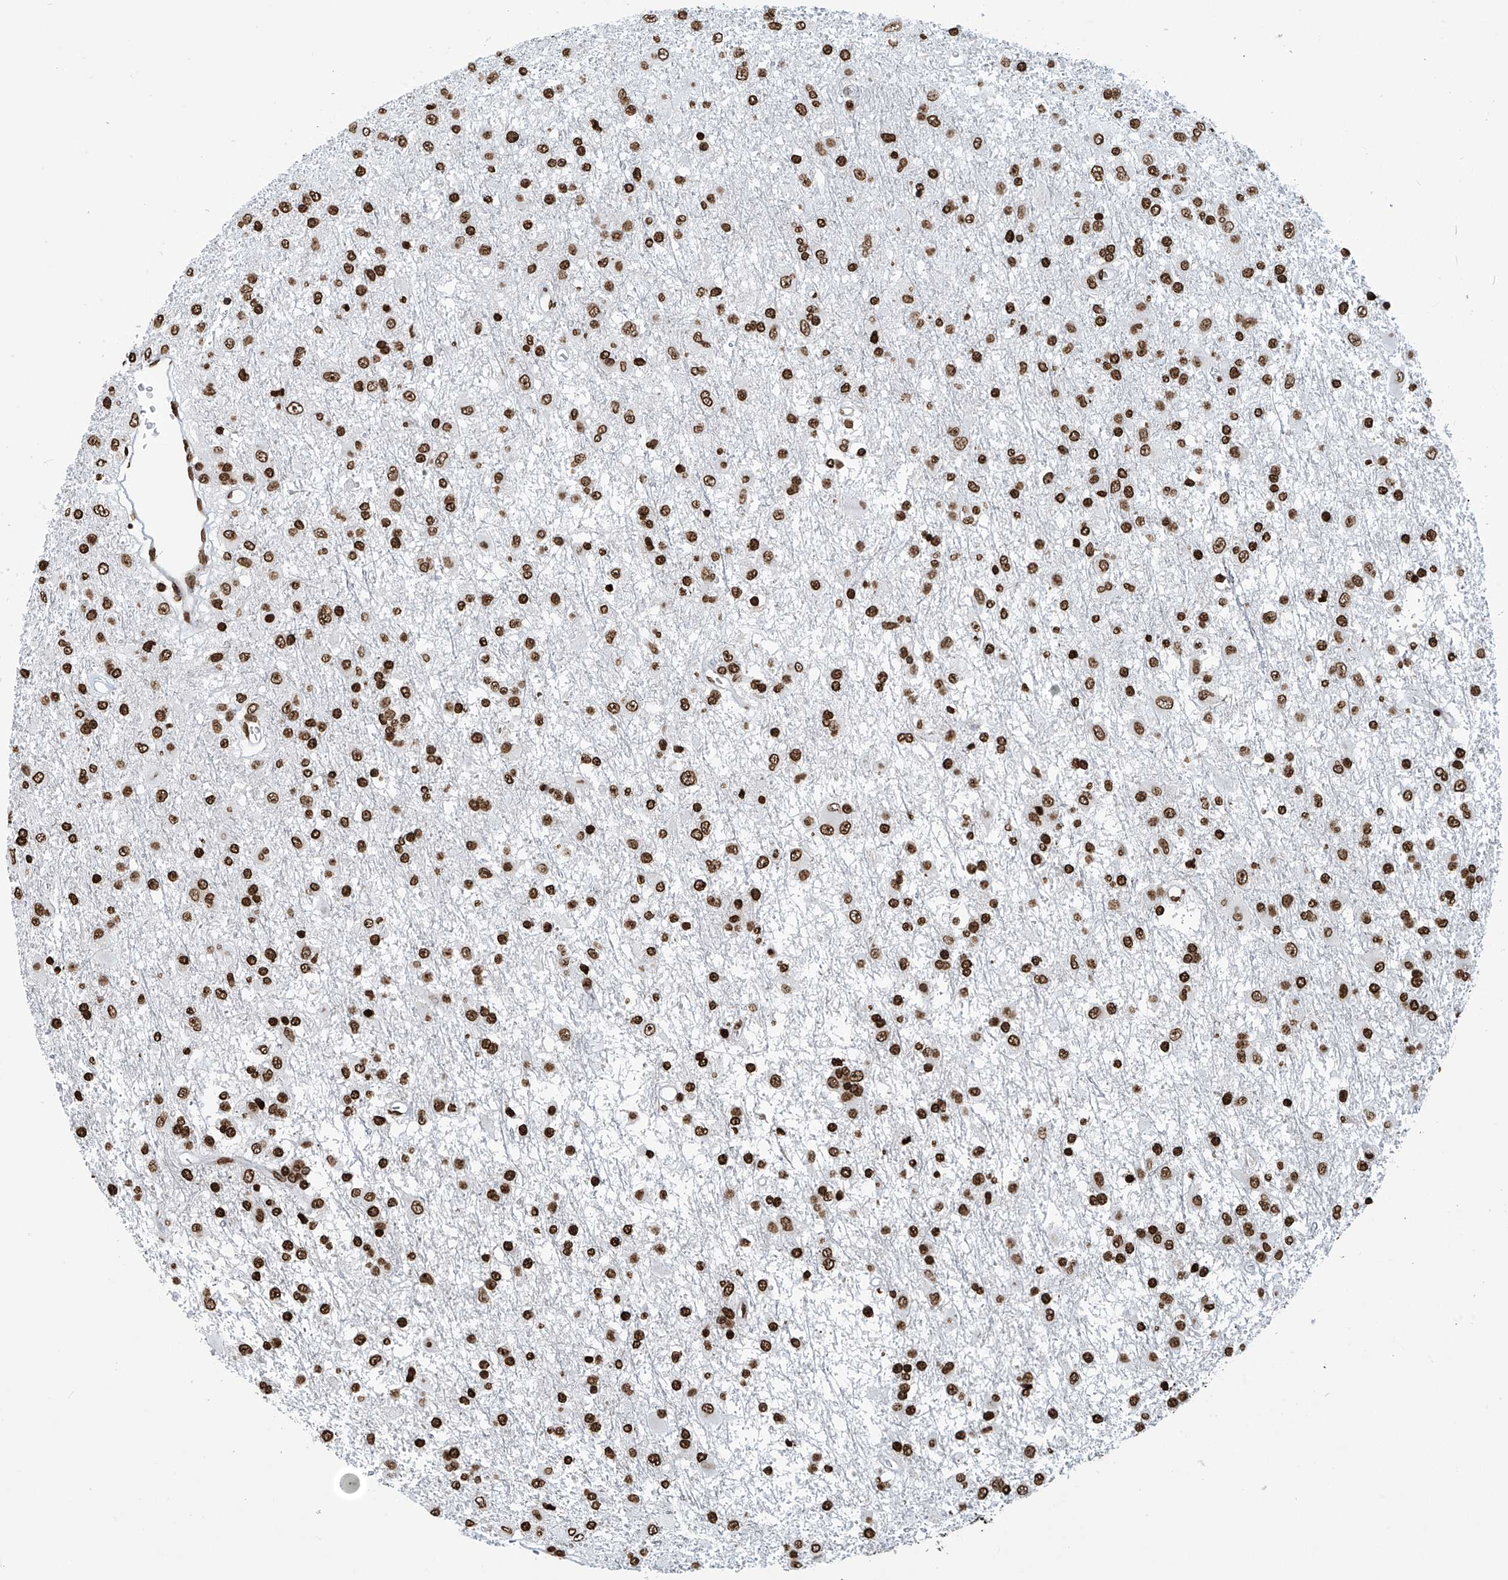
{"staining": {"intensity": "strong", "quantity": ">75%", "location": "nuclear"}, "tissue": "glioma", "cell_type": "Tumor cells", "image_type": "cancer", "snomed": [{"axis": "morphology", "description": "Glioma, malignant, Low grade"}, {"axis": "topography", "description": "Brain"}], "caption": "Immunohistochemistry photomicrograph of neoplastic tissue: malignant glioma (low-grade) stained using immunohistochemistry (IHC) demonstrates high levels of strong protein expression localized specifically in the nuclear of tumor cells, appearing as a nuclear brown color.", "gene": "DPPA2", "patient": {"sex": "male", "age": 65}}